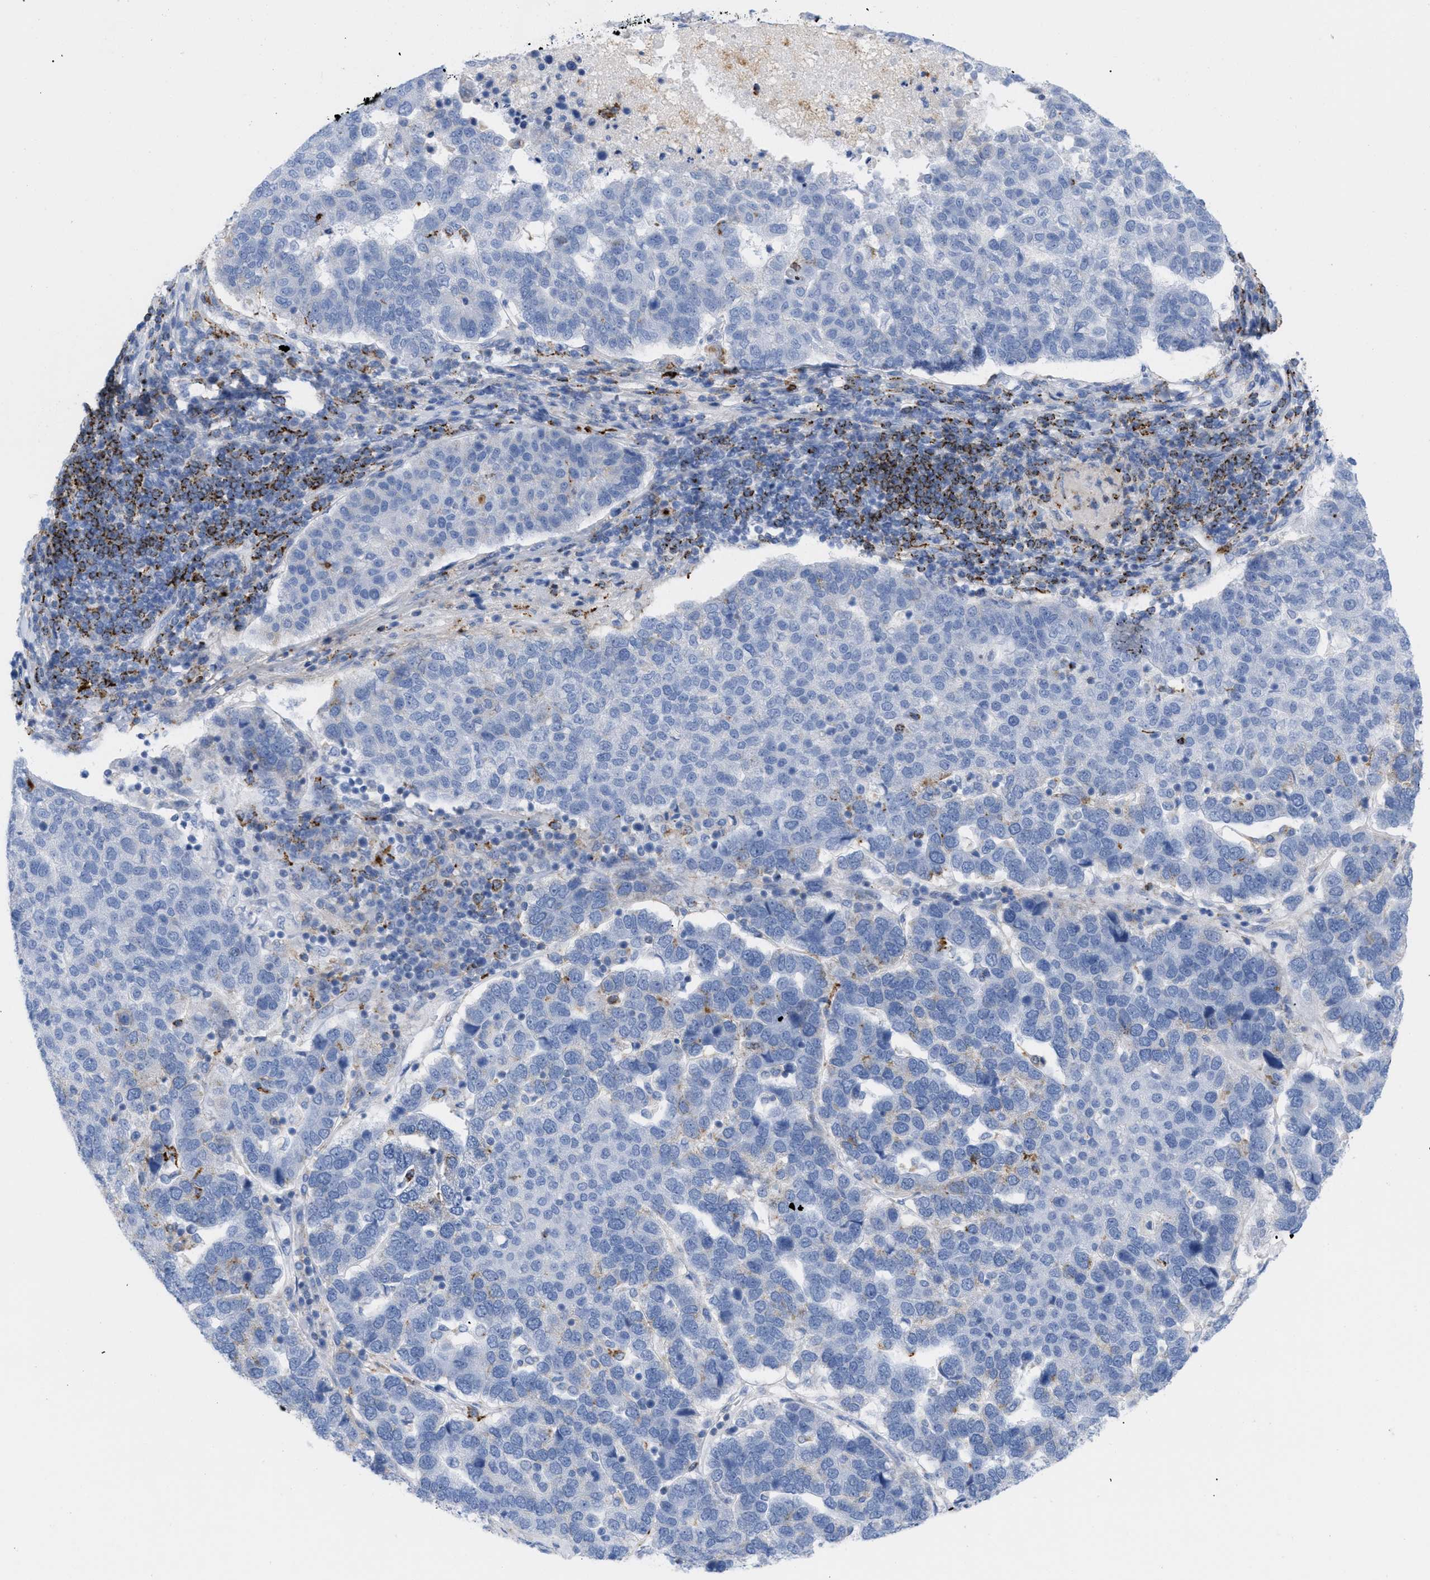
{"staining": {"intensity": "negative", "quantity": "none", "location": "none"}, "tissue": "pancreatic cancer", "cell_type": "Tumor cells", "image_type": "cancer", "snomed": [{"axis": "morphology", "description": "Adenocarcinoma, NOS"}, {"axis": "topography", "description": "Pancreas"}], "caption": "The photomicrograph reveals no staining of tumor cells in pancreatic adenocarcinoma.", "gene": "DRAM2", "patient": {"sex": "female", "age": 61}}